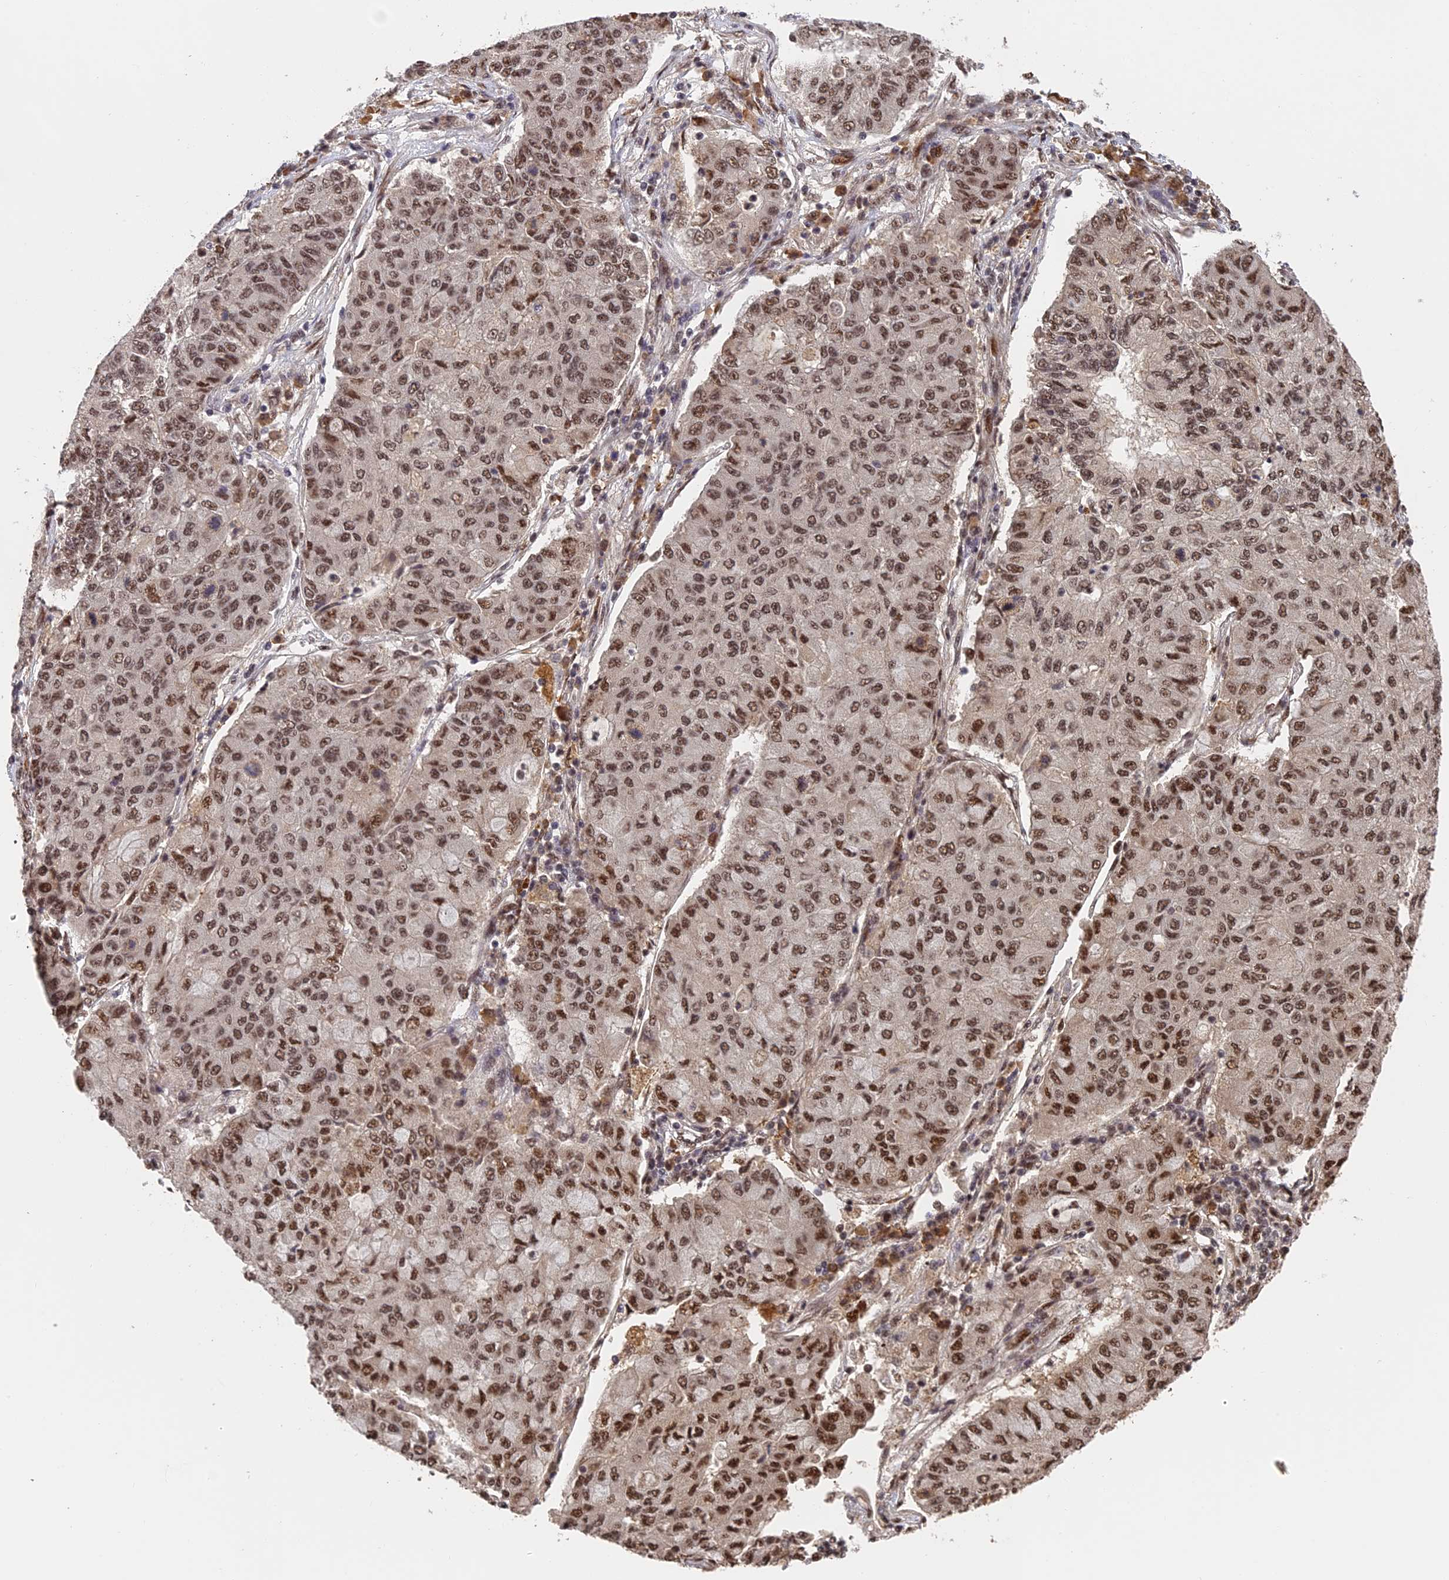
{"staining": {"intensity": "moderate", "quantity": ">75%", "location": "nuclear"}, "tissue": "lung cancer", "cell_type": "Tumor cells", "image_type": "cancer", "snomed": [{"axis": "morphology", "description": "Squamous cell carcinoma, NOS"}, {"axis": "topography", "description": "Lung"}], "caption": "Tumor cells demonstrate medium levels of moderate nuclear expression in approximately >75% of cells in human lung squamous cell carcinoma.", "gene": "OSBPL1A", "patient": {"sex": "male", "age": 74}}